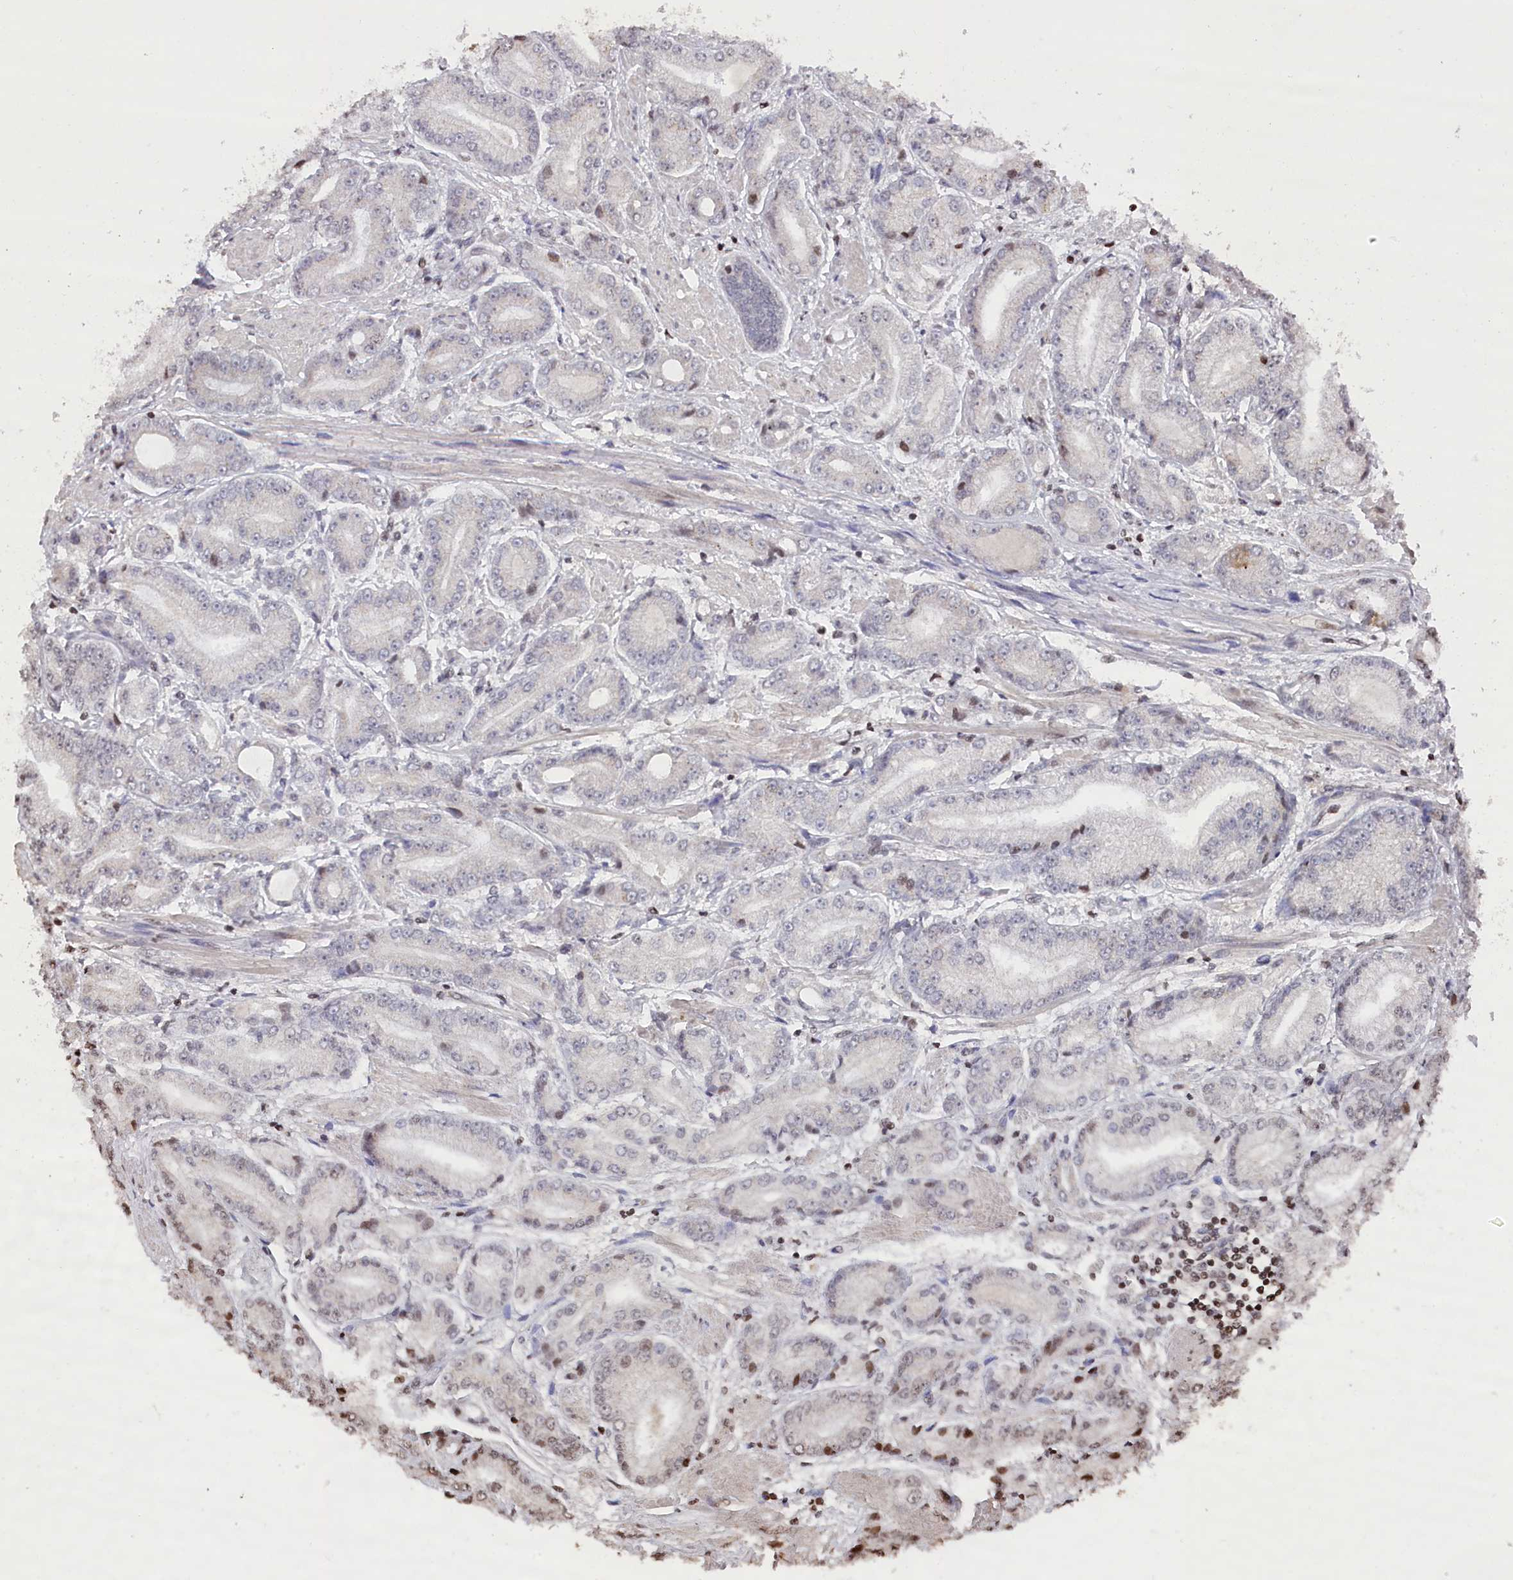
{"staining": {"intensity": "weak", "quantity": "<25%", "location": "nuclear"}, "tissue": "prostate cancer", "cell_type": "Tumor cells", "image_type": "cancer", "snomed": [{"axis": "morphology", "description": "Adenocarcinoma, High grade"}, {"axis": "topography", "description": "Prostate"}], "caption": "Immunohistochemistry image of human prostate high-grade adenocarcinoma stained for a protein (brown), which exhibits no expression in tumor cells. (Stains: DAB IHC with hematoxylin counter stain, Microscopy: brightfield microscopy at high magnification).", "gene": "CCSER2", "patient": {"sex": "male", "age": 59}}